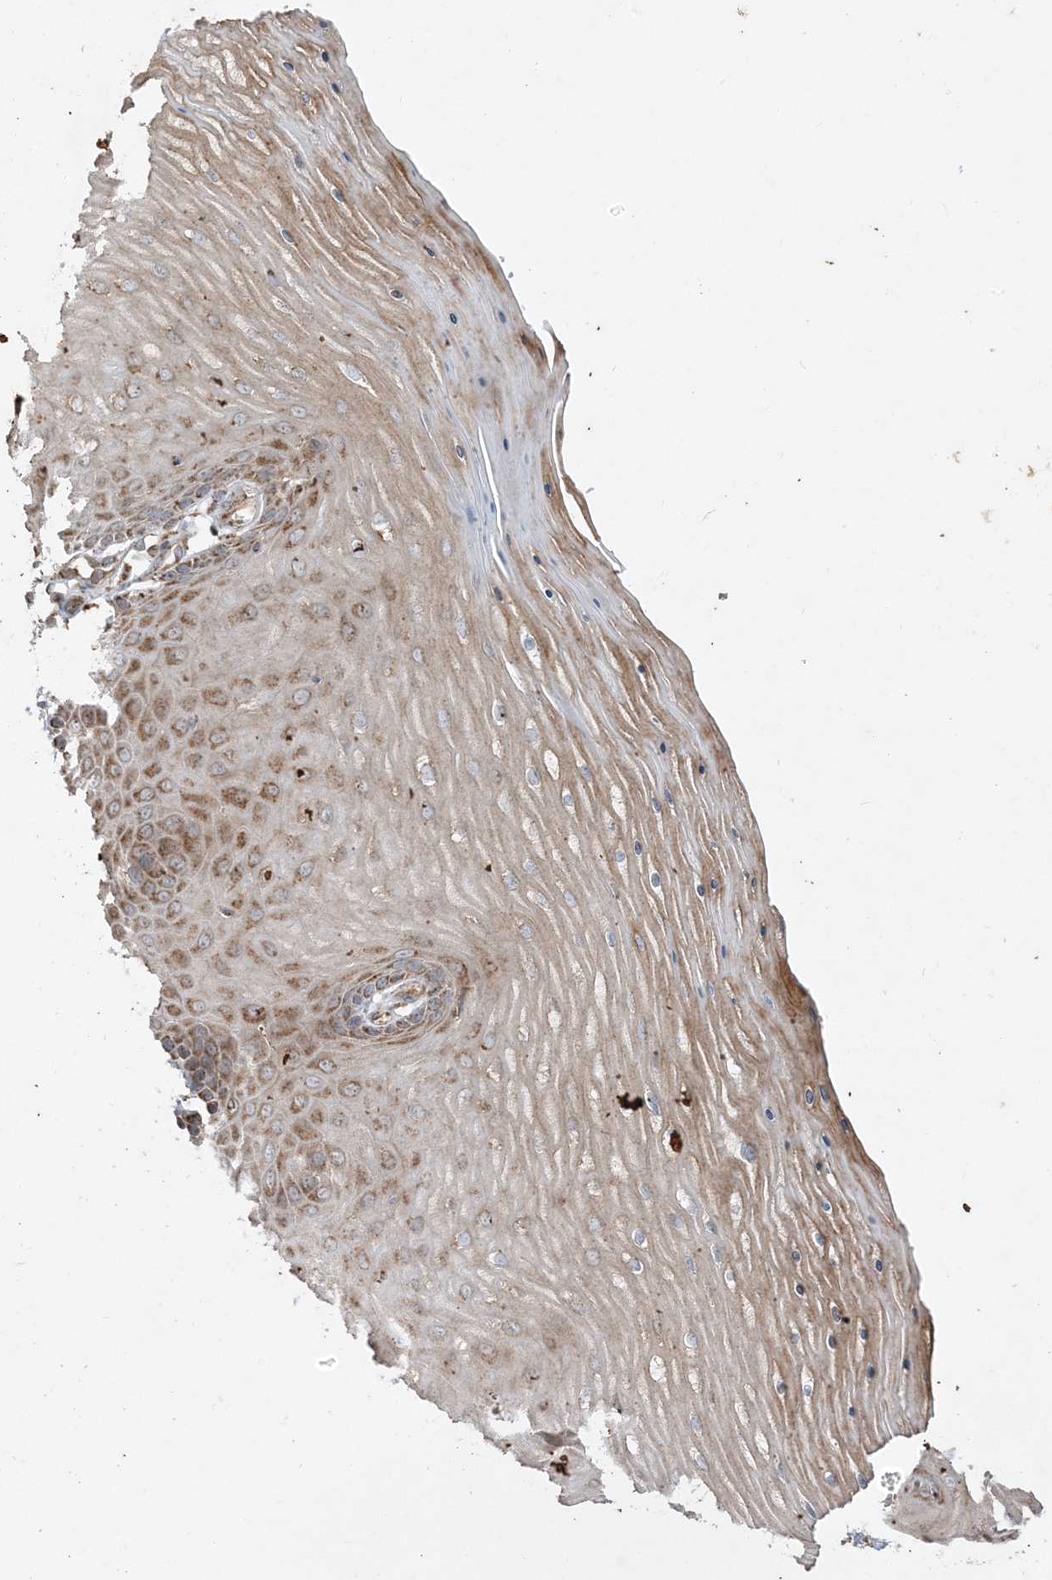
{"staining": {"intensity": "strong", "quantity": "25%-75%", "location": "cytoplasmic/membranous"}, "tissue": "cervix", "cell_type": "Glandular cells", "image_type": "normal", "snomed": [{"axis": "morphology", "description": "Normal tissue, NOS"}, {"axis": "topography", "description": "Cervix"}], "caption": "Protein analysis of benign cervix exhibits strong cytoplasmic/membranous positivity in about 25%-75% of glandular cells.", "gene": "AARS2", "patient": {"sex": "female", "age": 55}}